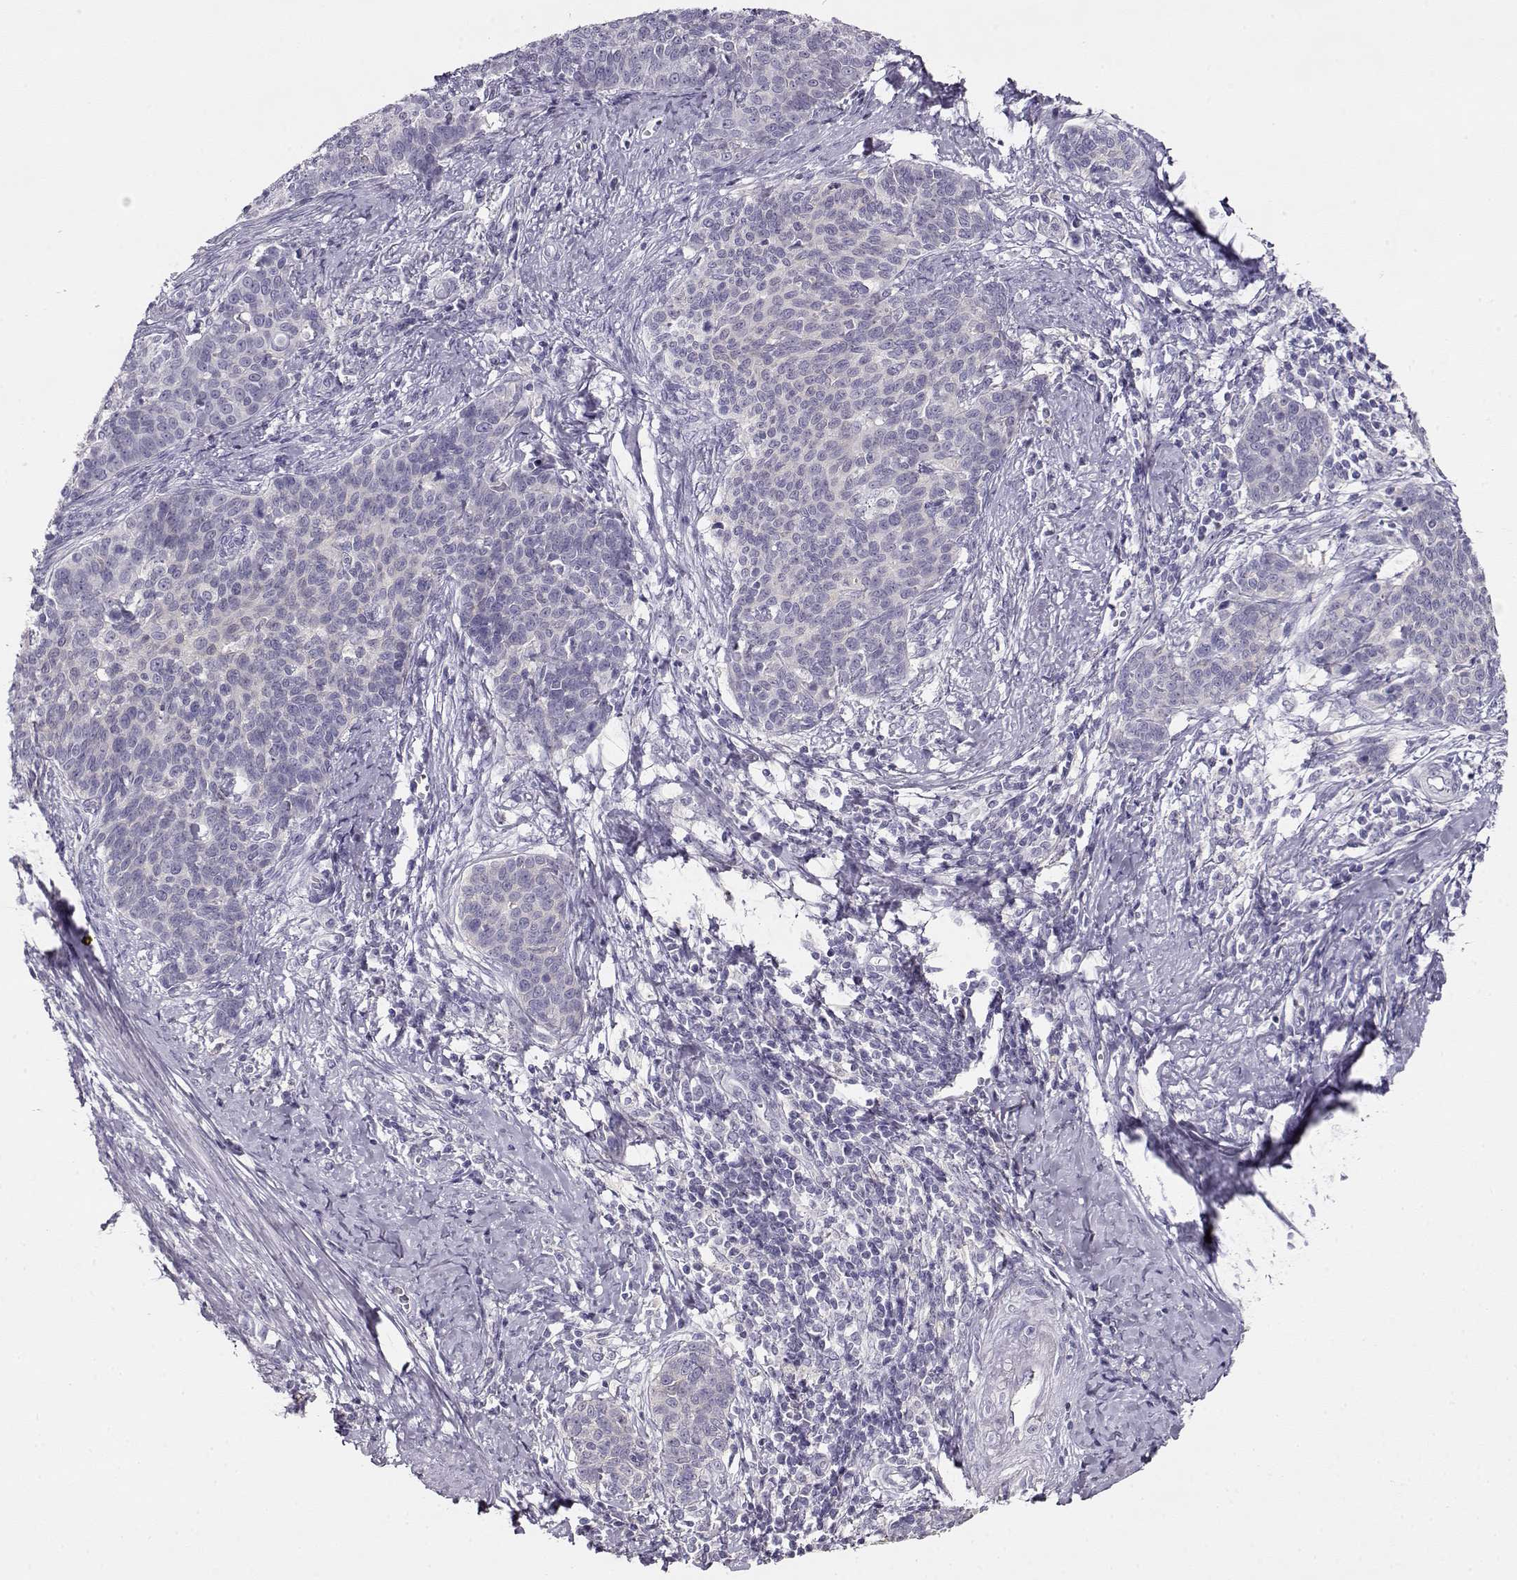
{"staining": {"intensity": "negative", "quantity": "none", "location": "none"}, "tissue": "cervical cancer", "cell_type": "Tumor cells", "image_type": "cancer", "snomed": [{"axis": "morphology", "description": "Squamous cell carcinoma, NOS"}, {"axis": "topography", "description": "Cervix"}], "caption": "An immunohistochemistry photomicrograph of cervical cancer (squamous cell carcinoma) is shown. There is no staining in tumor cells of cervical cancer (squamous cell carcinoma).", "gene": "NDRG4", "patient": {"sex": "female", "age": 39}}